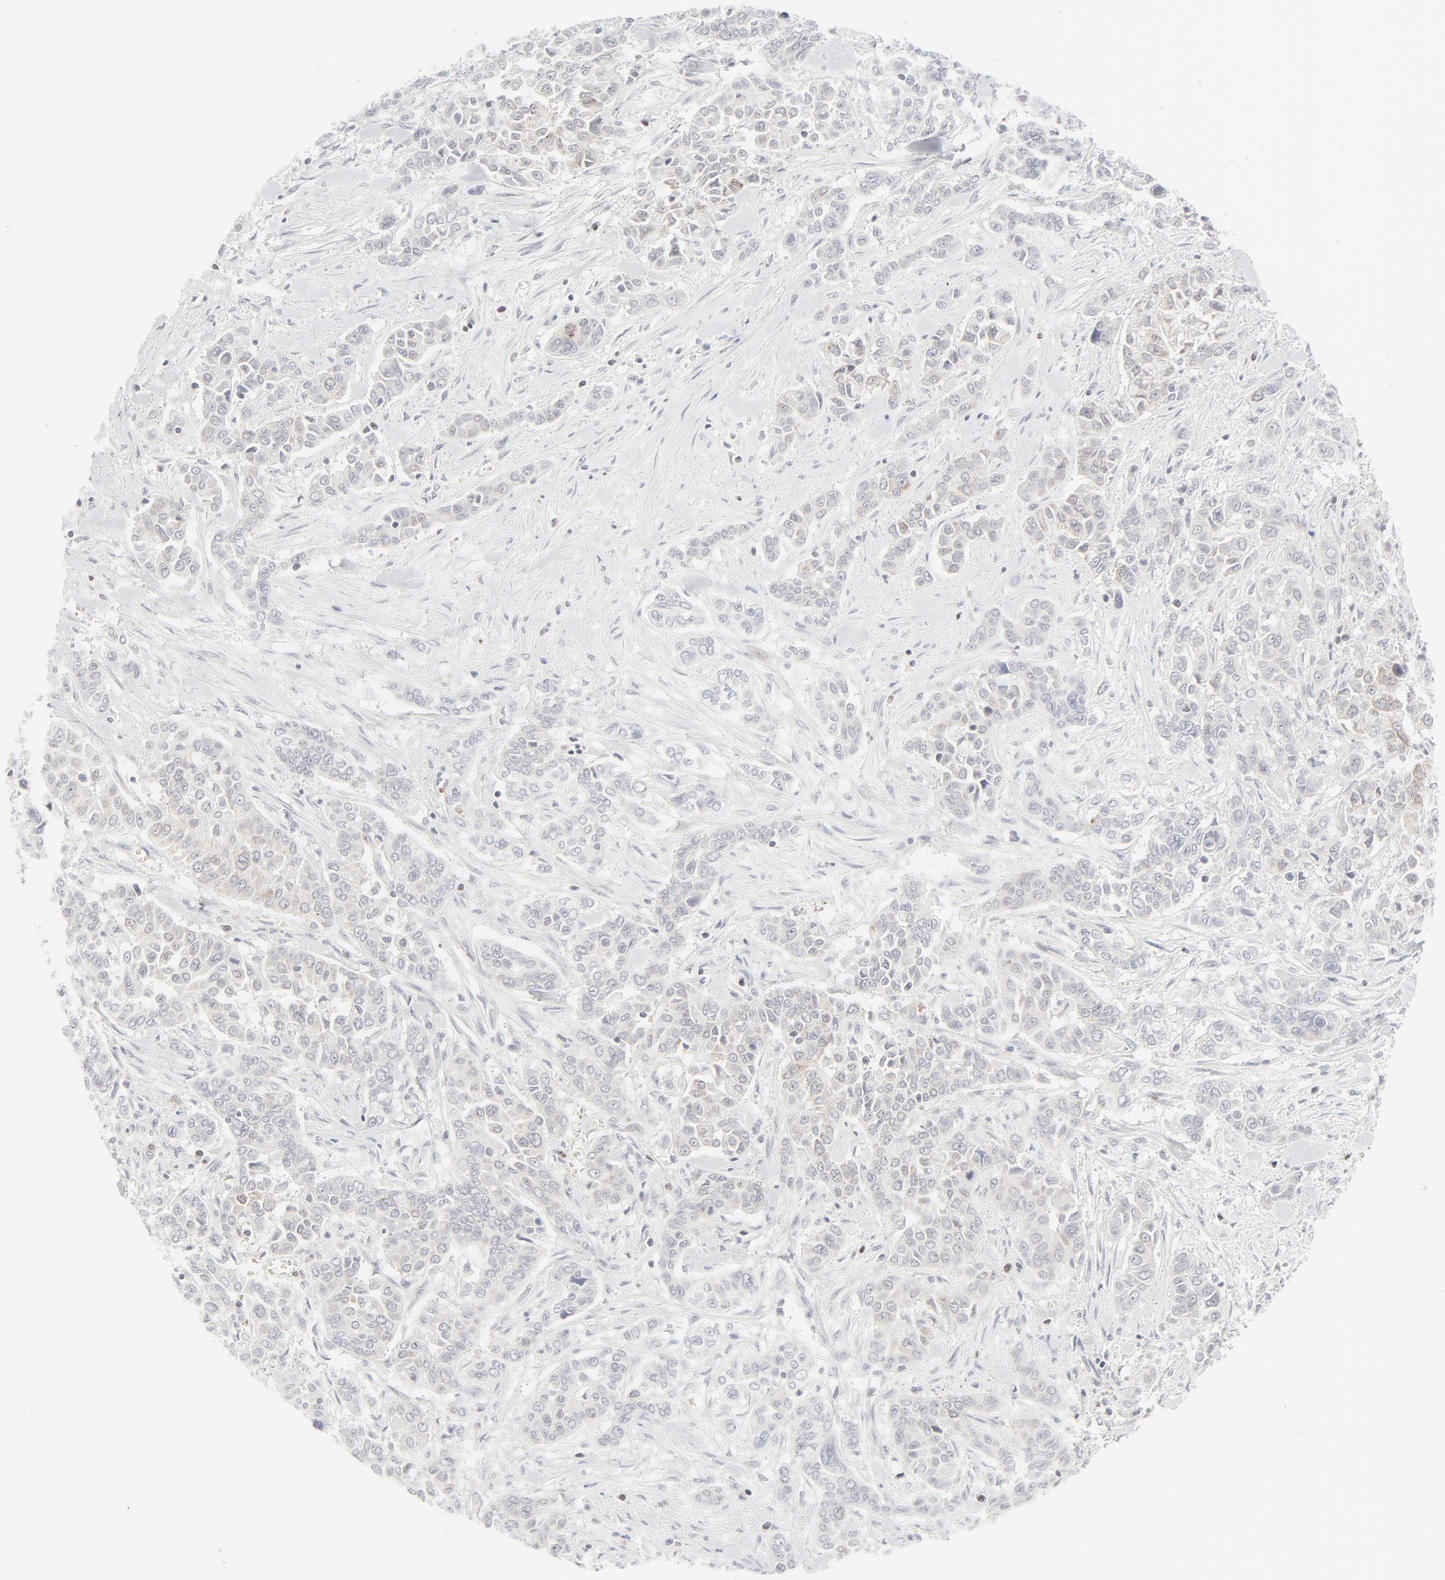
{"staining": {"intensity": "weak", "quantity": "25%-75%", "location": "cytoplasmic/membranous"}, "tissue": "pancreatic cancer", "cell_type": "Tumor cells", "image_type": "cancer", "snomed": [{"axis": "morphology", "description": "Adenocarcinoma, NOS"}, {"axis": "topography", "description": "Pancreas"}], "caption": "Immunohistochemistry (DAB) staining of pancreatic cancer demonstrates weak cytoplasmic/membranous protein positivity in about 25%-75% of tumor cells. The staining was performed using DAB (3,3'-diaminobenzidine) to visualize the protein expression in brown, while the nuclei were stained in blue with hematoxylin (Magnification: 20x).", "gene": "PRKCB", "patient": {"sex": "female", "age": 52}}